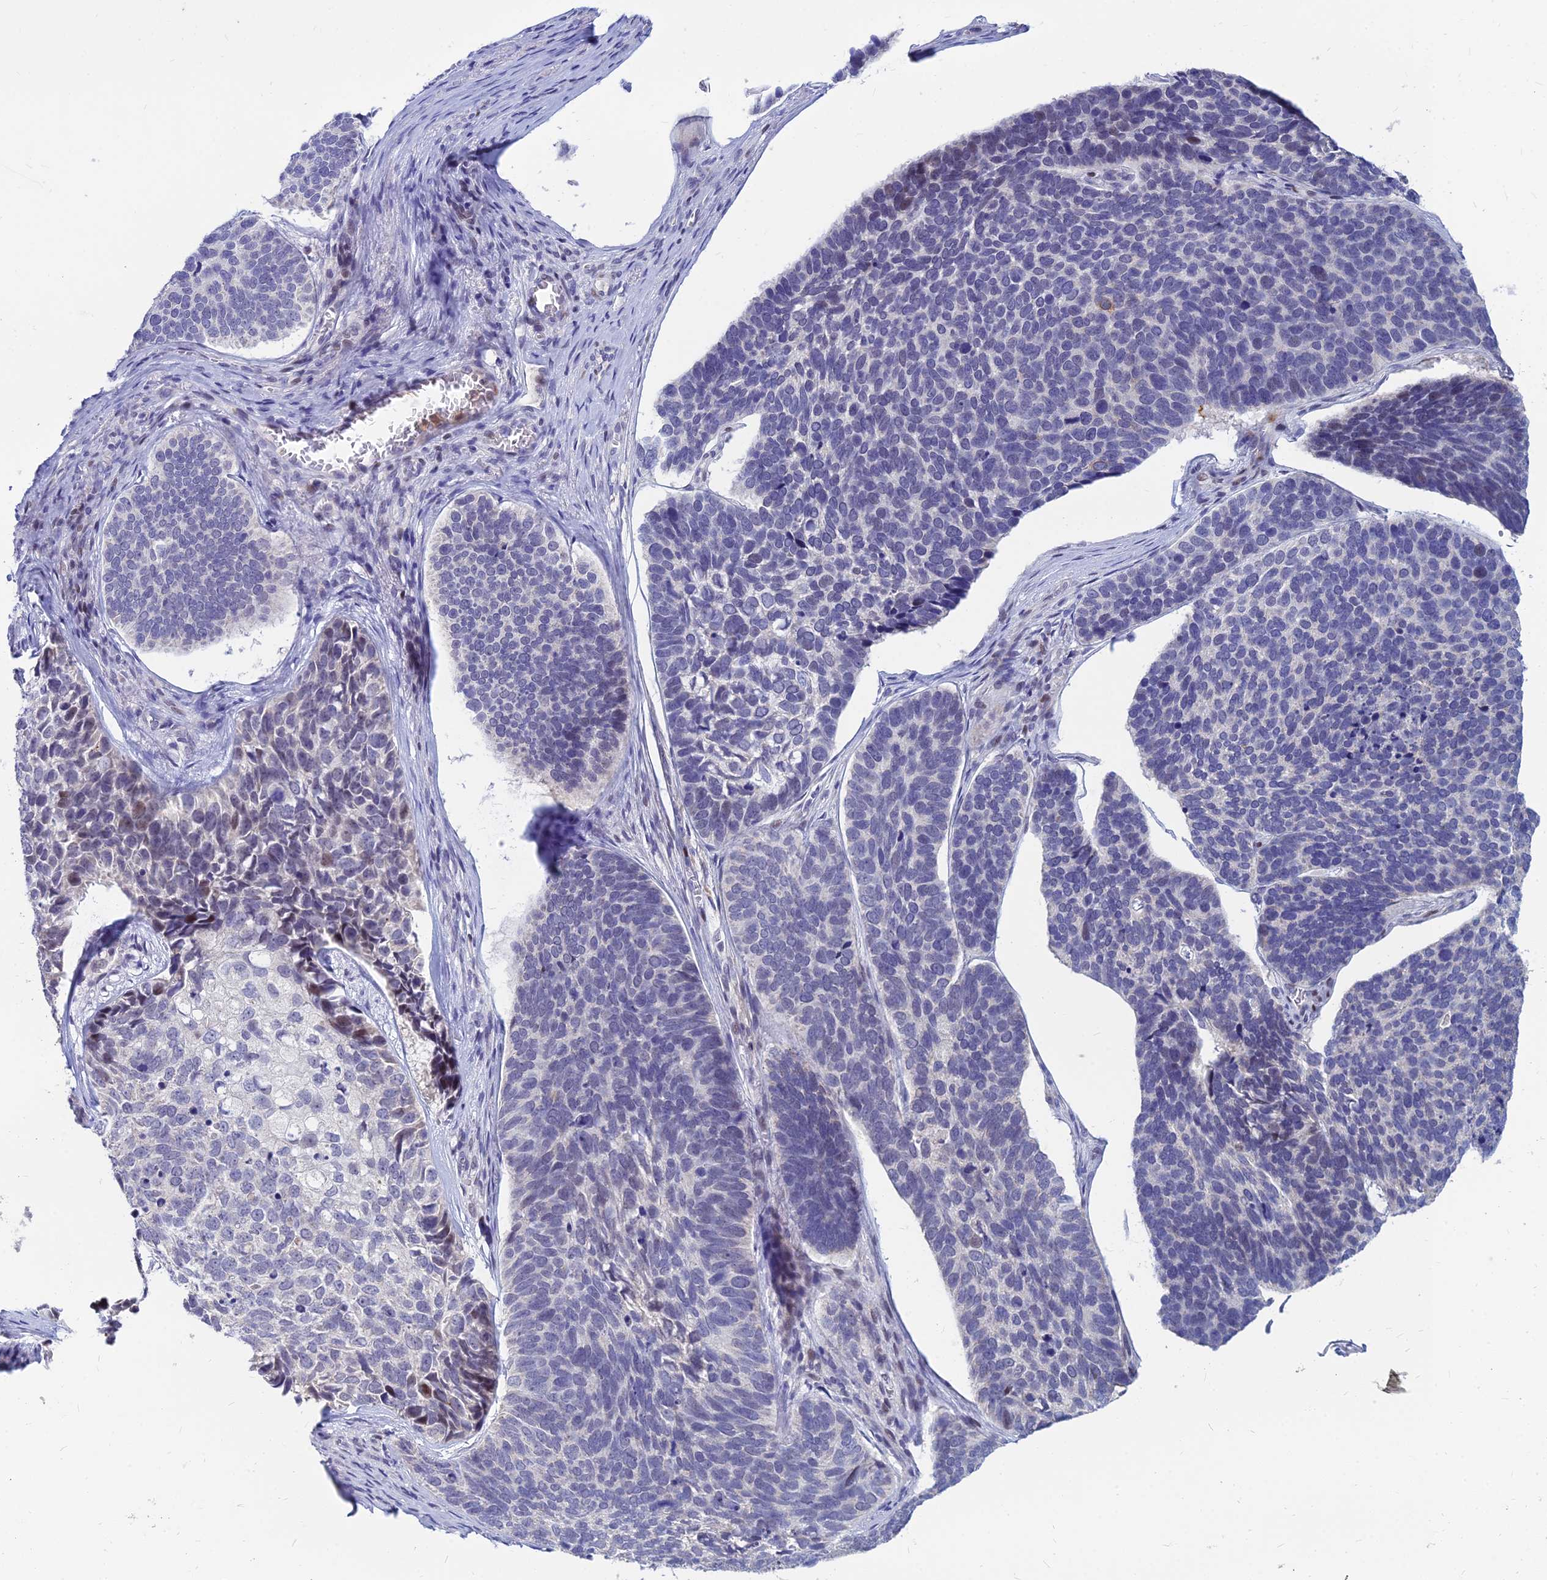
{"staining": {"intensity": "weak", "quantity": "<25%", "location": "nuclear"}, "tissue": "skin cancer", "cell_type": "Tumor cells", "image_type": "cancer", "snomed": [{"axis": "morphology", "description": "Basal cell carcinoma"}, {"axis": "topography", "description": "Skin"}], "caption": "Tumor cells show no significant staining in skin cancer (basal cell carcinoma).", "gene": "GOLGA6D", "patient": {"sex": "male", "age": 62}}